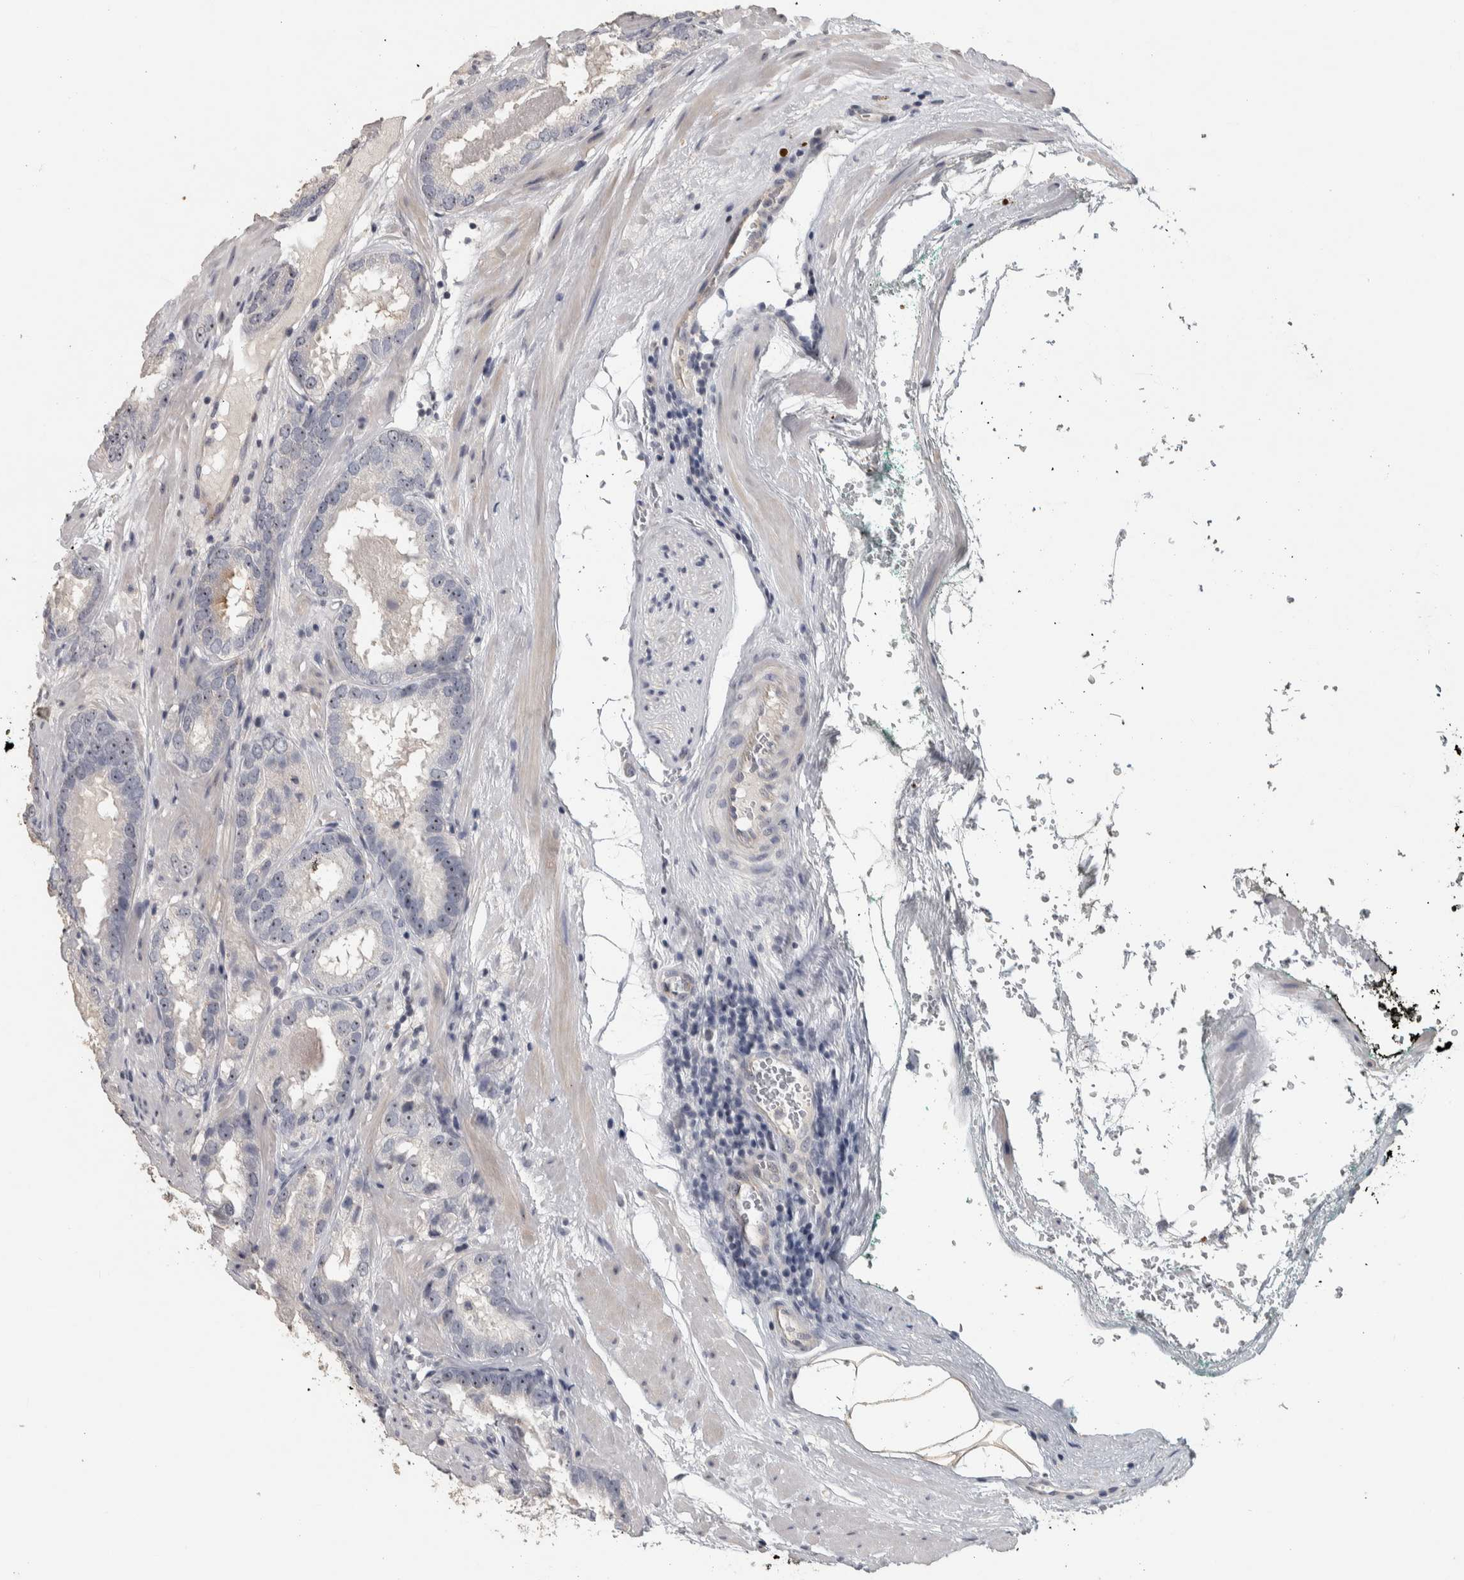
{"staining": {"intensity": "weak", "quantity": ">75%", "location": "nuclear"}, "tissue": "prostate cancer", "cell_type": "Tumor cells", "image_type": "cancer", "snomed": [{"axis": "morphology", "description": "Adenocarcinoma, Low grade"}, {"axis": "topography", "description": "Prostate"}], "caption": "Protein expression by IHC demonstrates weak nuclear expression in approximately >75% of tumor cells in low-grade adenocarcinoma (prostate). Nuclei are stained in blue.", "gene": "DCAF10", "patient": {"sex": "male", "age": 51}}